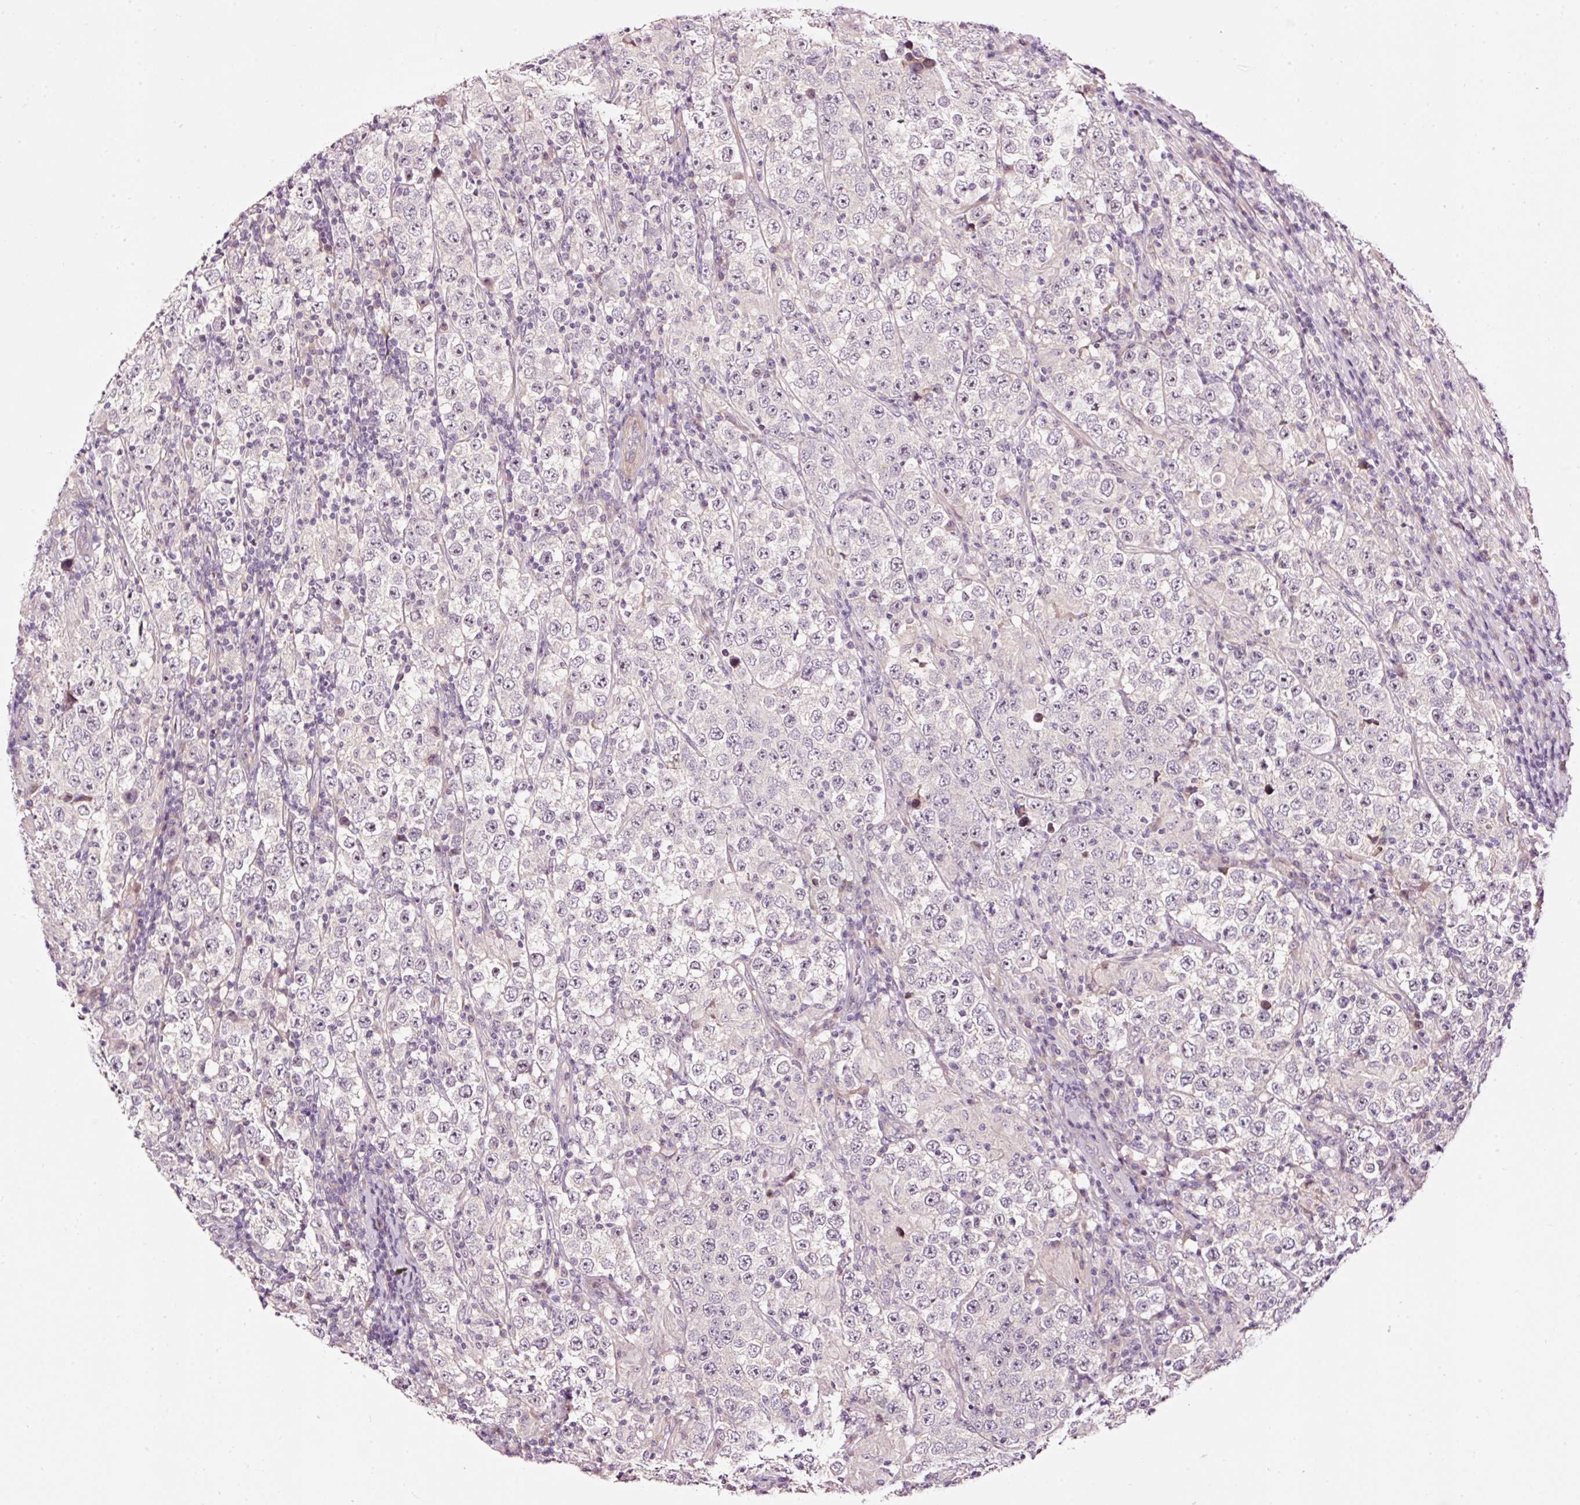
{"staining": {"intensity": "negative", "quantity": "none", "location": "none"}, "tissue": "testis cancer", "cell_type": "Tumor cells", "image_type": "cancer", "snomed": [{"axis": "morphology", "description": "Normal tissue, NOS"}, {"axis": "morphology", "description": "Urothelial carcinoma, High grade"}, {"axis": "morphology", "description": "Seminoma, NOS"}, {"axis": "morphology", "description": "Carcinoma, Embryonal, NOS"}, {"axis": "topography", "description": "Urinary bladder"}, {"axis": "topography", "description": "Testis"}], "caption": "A micrograph of human high-grade urothelial carcinoma (testis) is negative for staining in tumor cells.", "gene": "UTP14A", "patient": {"sex": "male", "age": 41}}